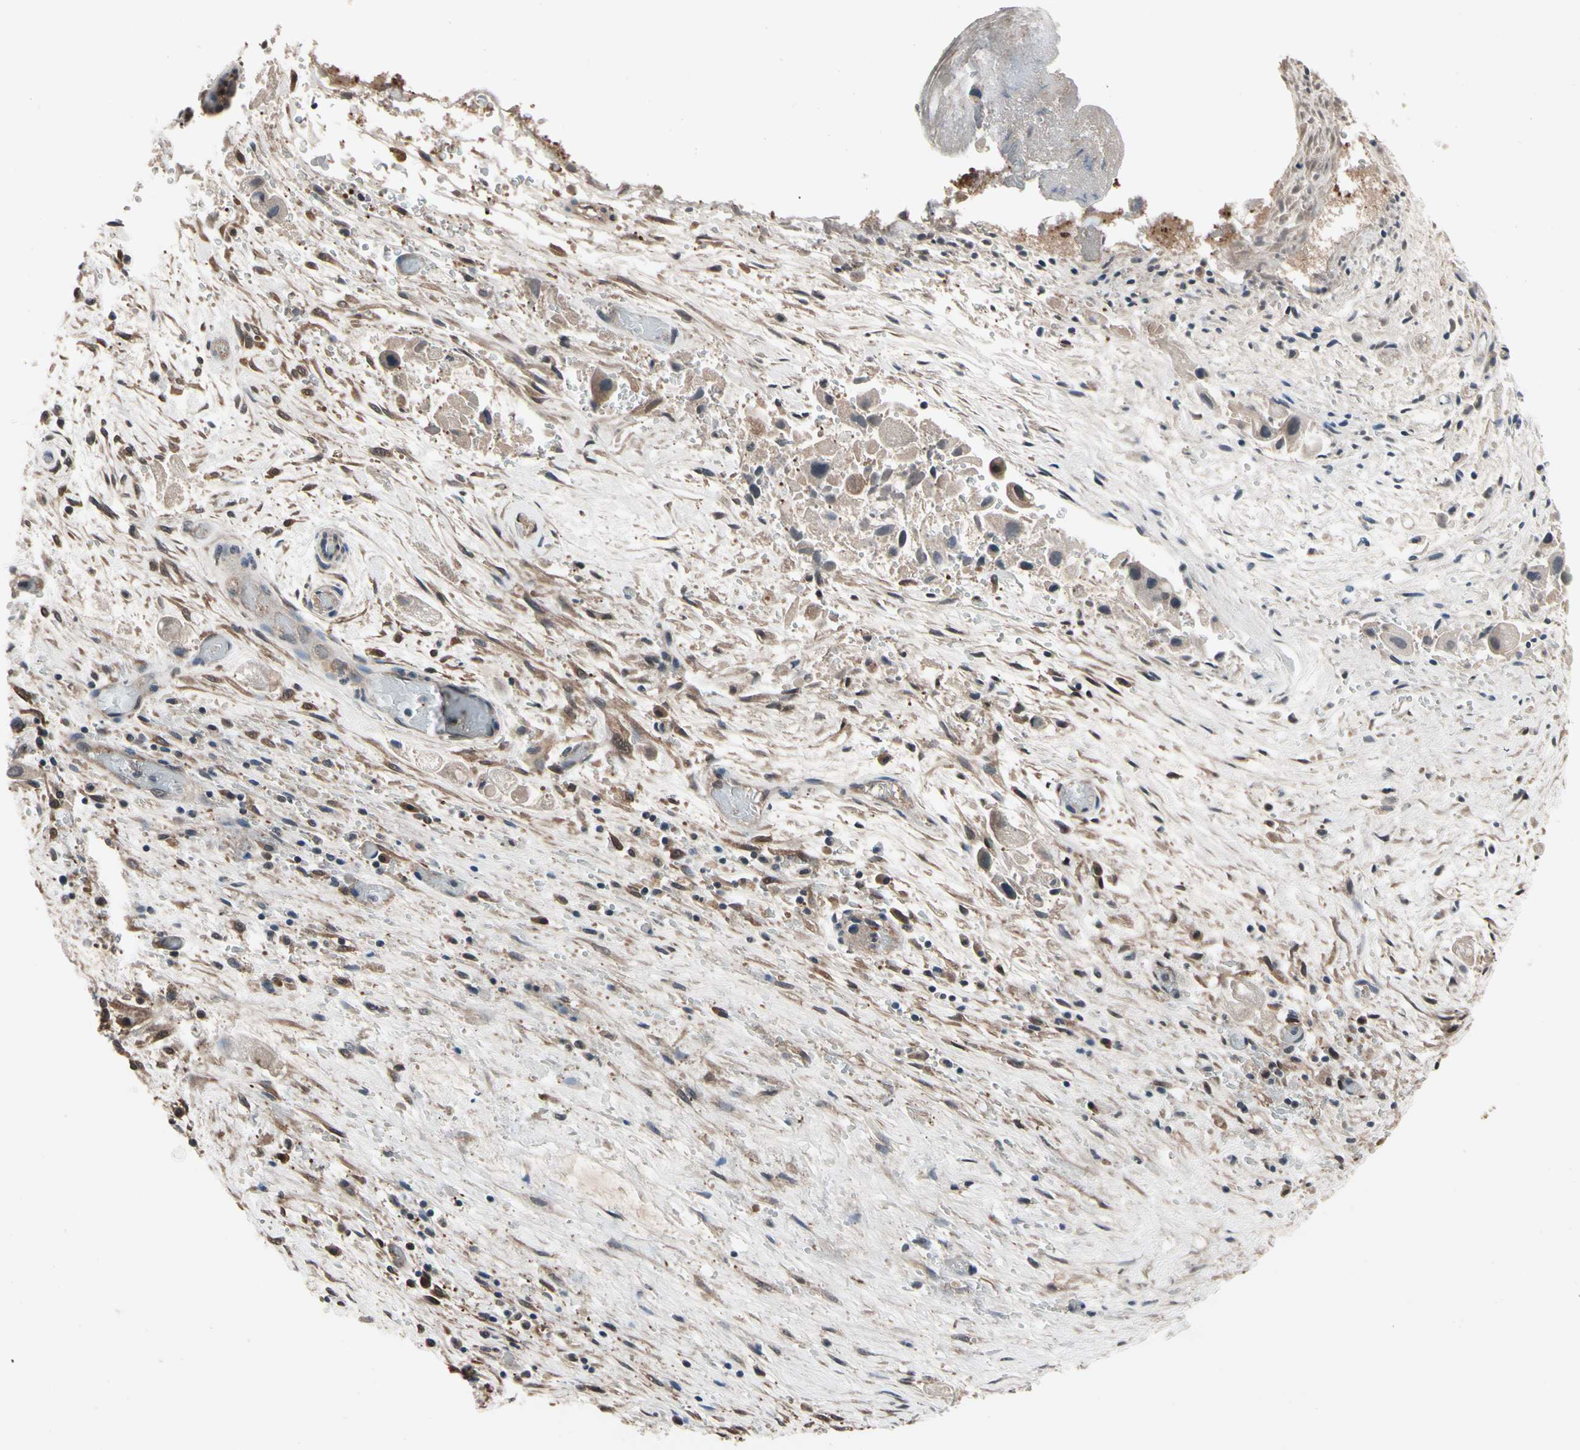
{"staining": {"intensity": "weak", "quantity": ">75%", "location": "cytoplasmic/membranous"}, "tissue": "liver cancer", "cell_type": "Tumor cells", "image_type": "cancer", "snomed": [{"axis": "morphology", "description": "Normal tissue, NOS"}, {"axis": "morphology", "description": "Cholangiocarcinoma"}, {"axis": "topography", "description": "Liver"}, {"axis": "topography", "description": "Peripheral nerve tissue"}], "caption": "Tumor cells reveal weak cytoplasmic/membranous positivity in about >75% of cells in liver cholangiocarcinoma. The staining was performed using DAB to visualize the protein expression in brown, while the nuclei were stained in blue with hematoxylin (Magnification: 20x).", "gene": "PRDX6", "patient": {"sex": "male", "age": 50}}